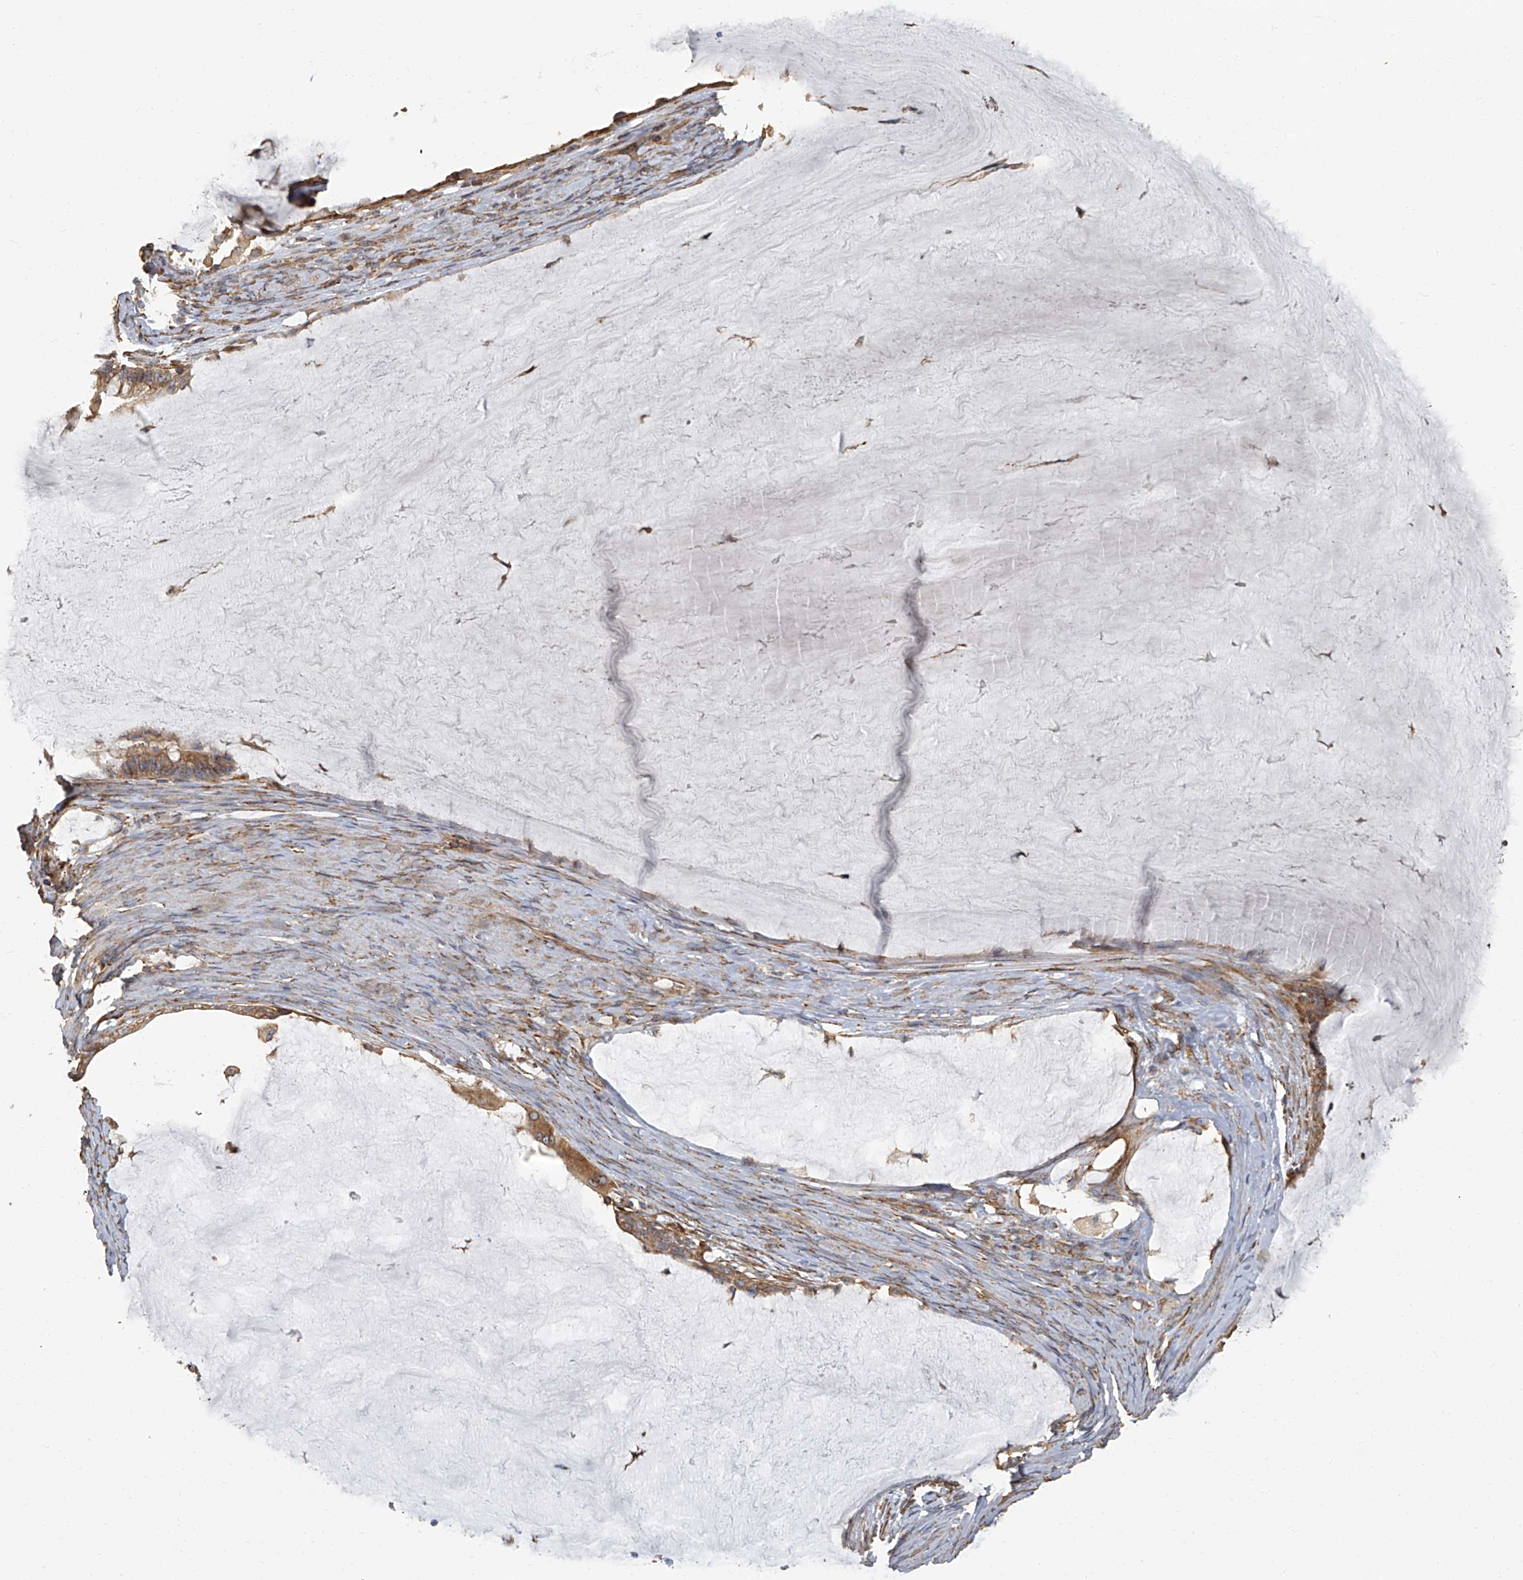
{"staining": {"intensity": "moderate", "quantity": ">75%", "location": "cytoplasmic/membranous"}, "tissue": "ovarian cancer", "cell_type": "Tumor cells", "image_type": "cancer", "snomed": [{"axis": "morphology", "description": "Cystadenocarcinoma, mucinous, NOS"}, {"axis": "topography", "description": "Ovary"}], "caption": "DAB (3,3'-diaminobenzidine) immunohistochemical staining of human ovarian cancer displays moderate cytoplasmic/membranous protein staining in about >75% of tumor cells.", "gene": "SEPTIN7", "patient": {"sex": "female", "age": 61}}